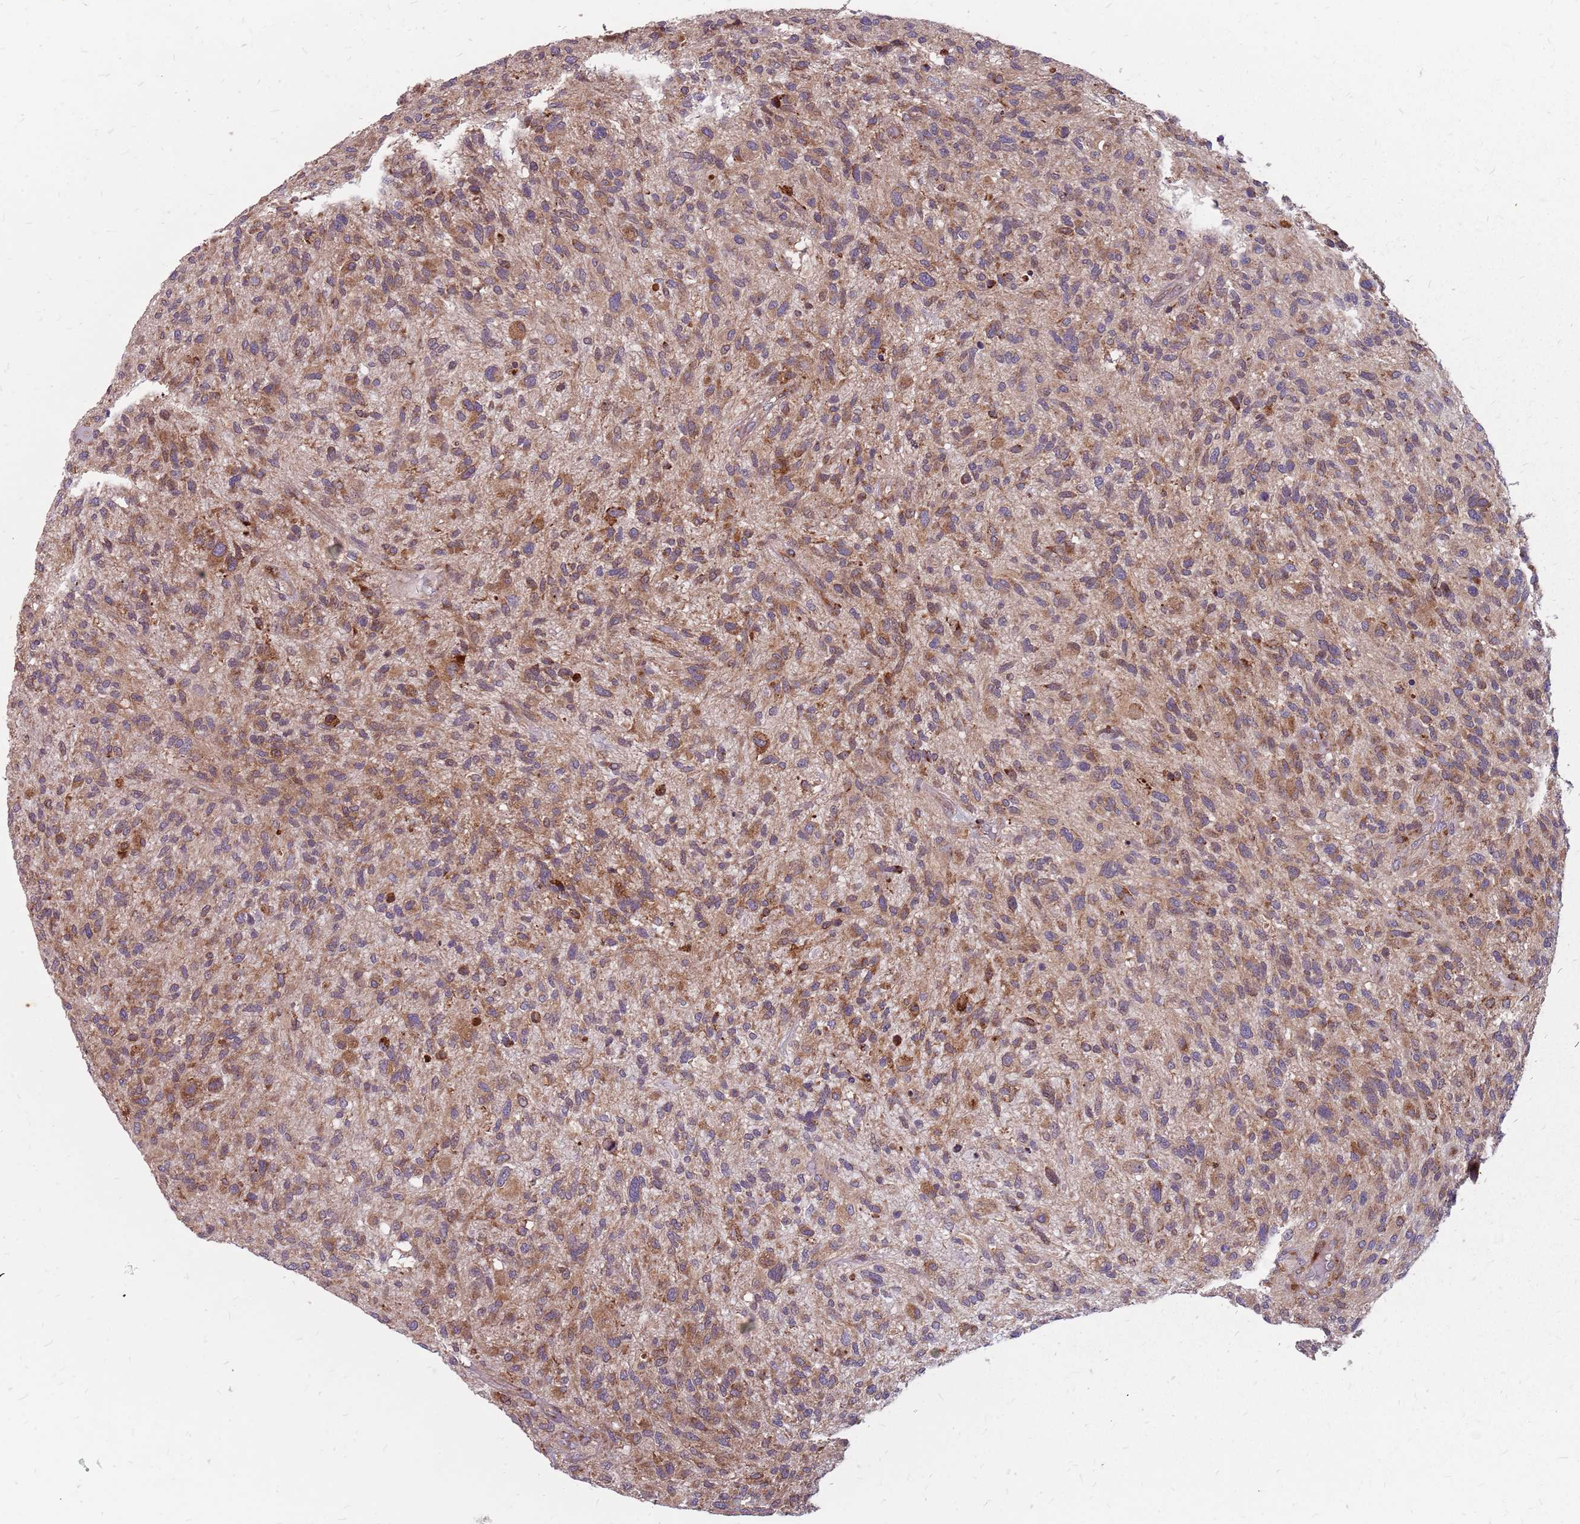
{"staining": {"intensity": "moderate", "quantity": "25%-75%", "location": "cytoplasmic/membranous"}, "tissue": "glioma", "cell_type": "Tumor cells", "image_type": "cancer", "snomed": [{"axis": "morphology", "description": "Glioma, malignant, High grade"}, {"axis": "topography", "description": "Brain"}], "caption": "This photomicrograph reveals immunohistochemistry staining of human malignant glioma (high-grade), with medium moderate cytoplasmic/membranous positivity in approximately 25%-75% of tumor cells.", "gene": "NME4", "patient": {"sex": "male", "age": 47}}